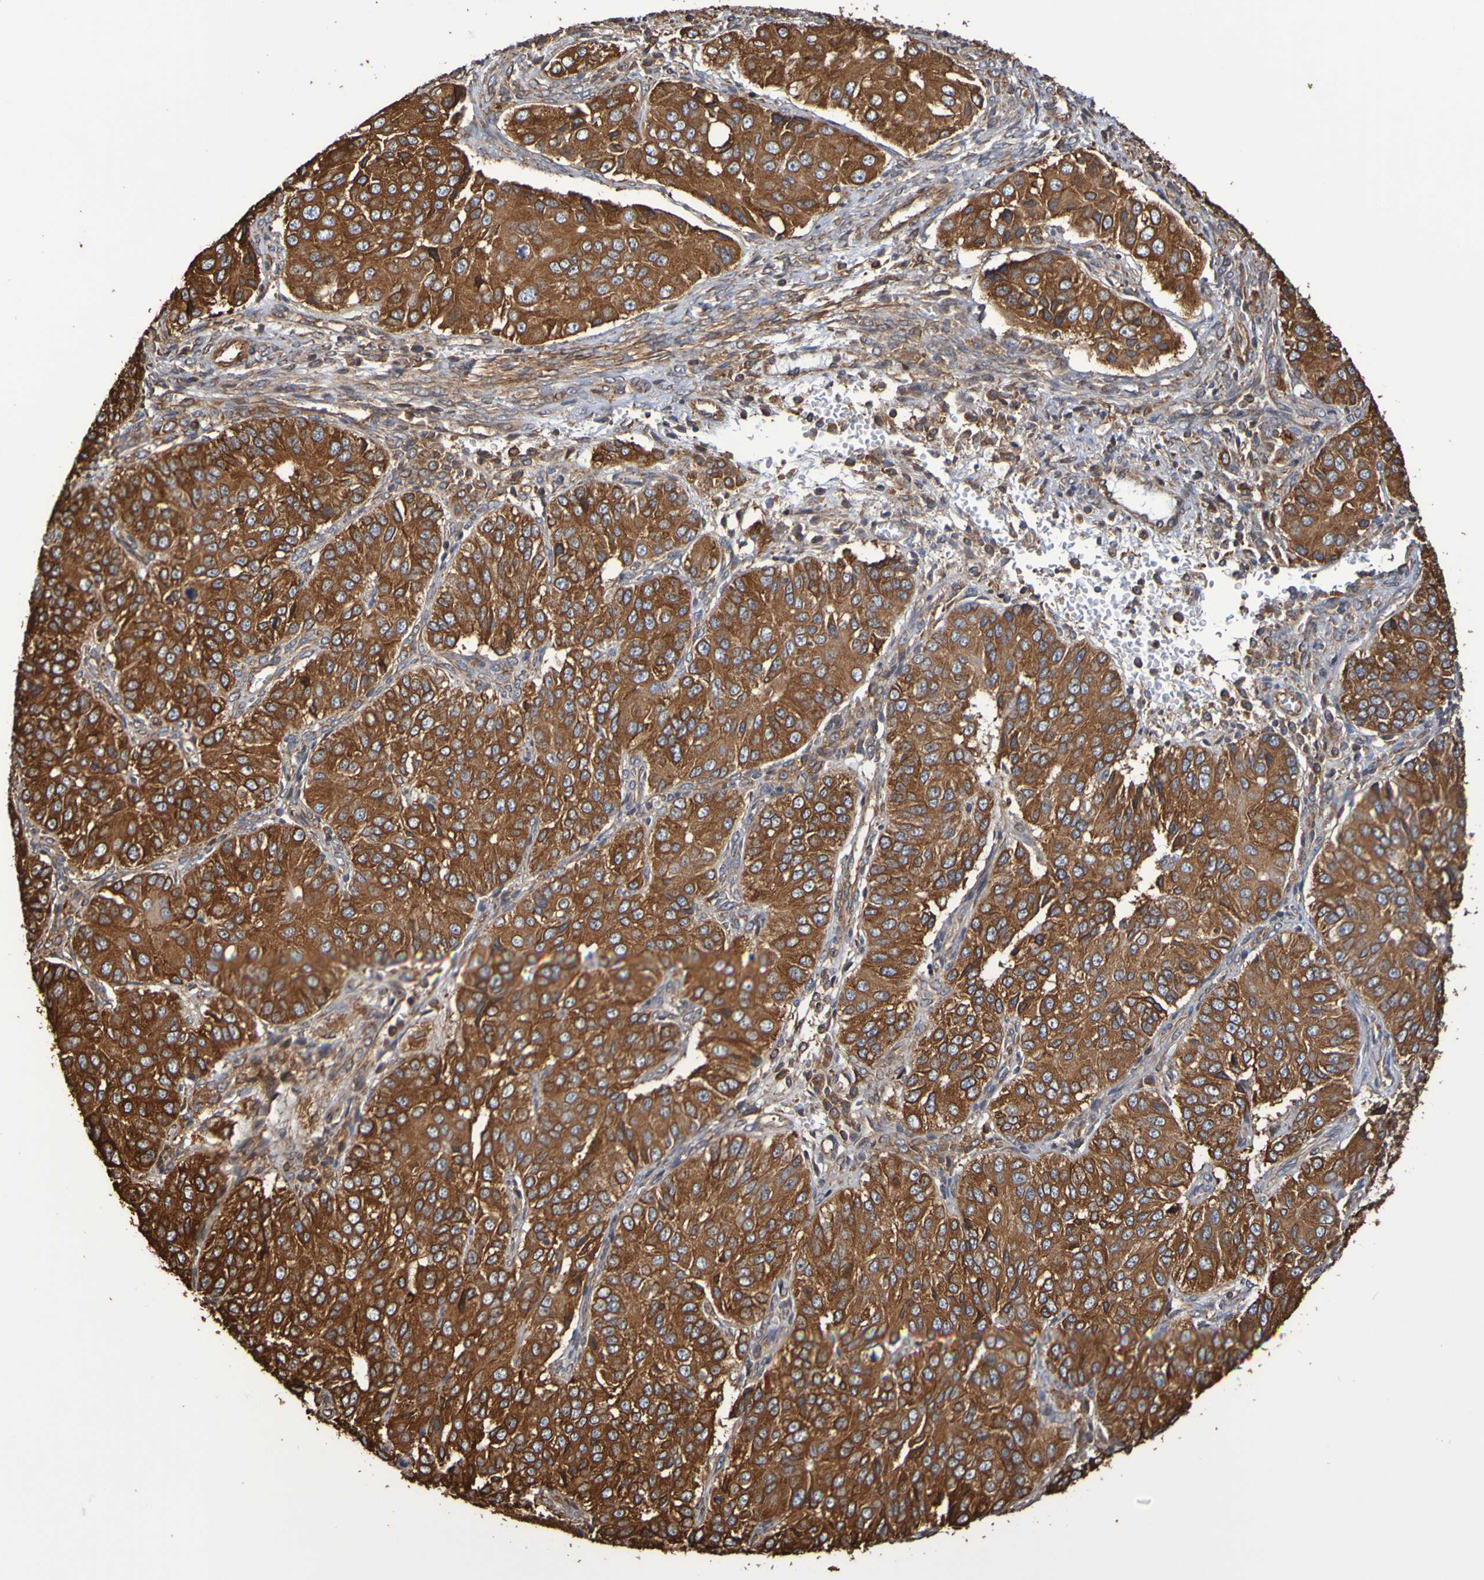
{"staining": {"intensity": "strong", "quantity": ">75%", "location": "cytoplasmic/membranous"}, "tissue": "ovarian cancer", "cell_type": "Tumor cells", "image_type": "cancer", "snomed": [{"axis": "morphology", "description": "Carcinoma, endometroid"}, {"axis": "topography", "description": "Ovary"}], "caption": "Immunohistochemical staining of ovarian endometroid carcinoma shows strong cytoplasmic/membranous protein staining in approximately >75% of tumor cells.", "gene": "RAB11A", "patient": {"sex": "female", "age": 51}}